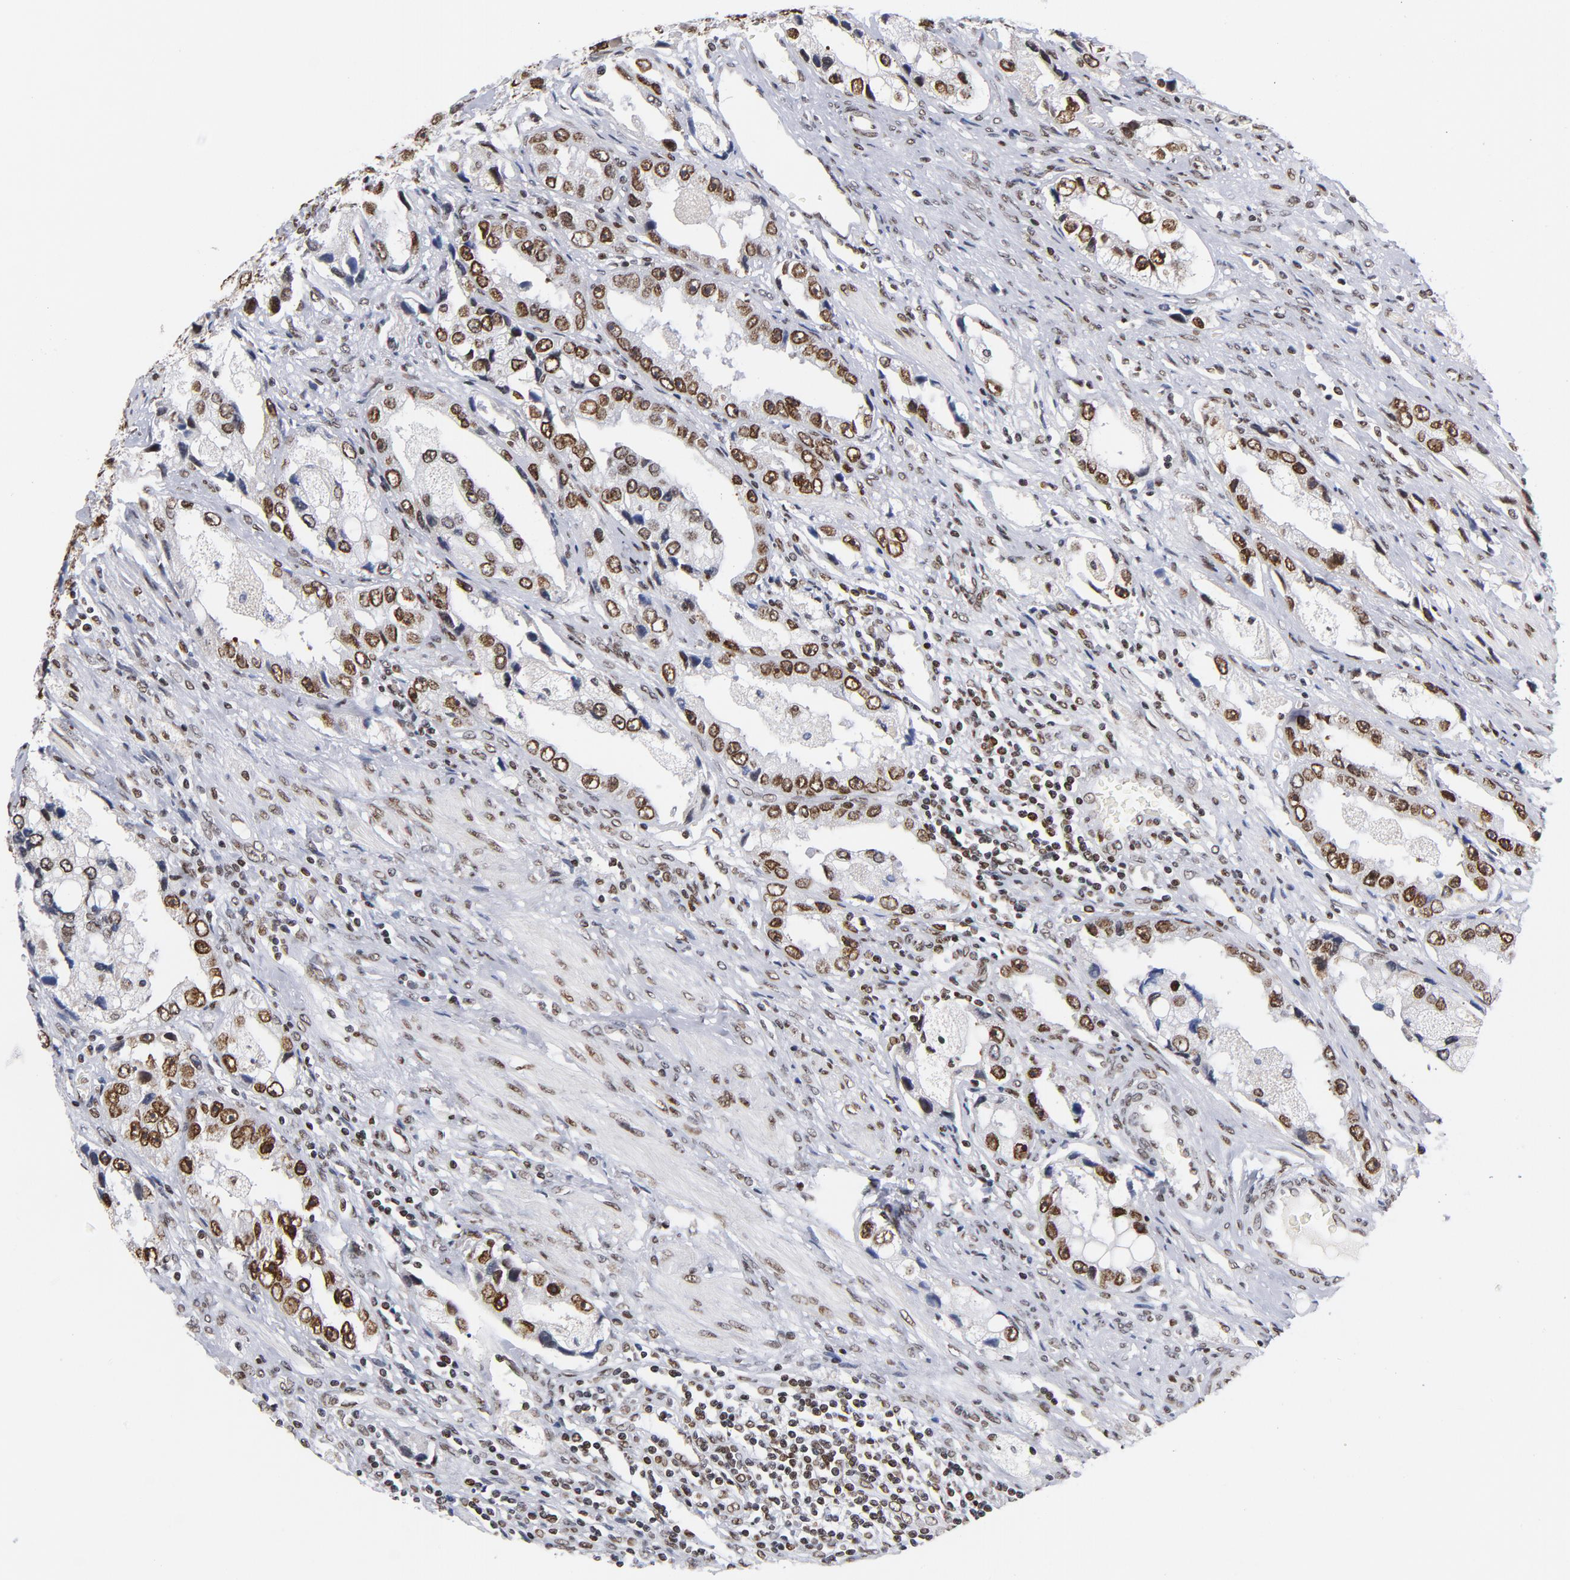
{"staining": {"intensity": "strong", "quantity": ">75%", "location": "cytoplasmic/membranous,nuclear"}, "tissue": "prostate cancer", "cell_type": "Tumor cells", "image_type": "cancer", "snomed": [{"axis": "morphology", "description": "Adenocarcinoma, High grade"}, {"axis": "topography", "description": "Prostate"}], "caption": "Protein staining exhibits strong cytoplasmic/membranous and nuclear positivity in about >75% of tumor cells in adenocarcinoma (high-grade) (prostate).", "gene": "TOP2B", "patient": {"sex": "male", "age": 63}}